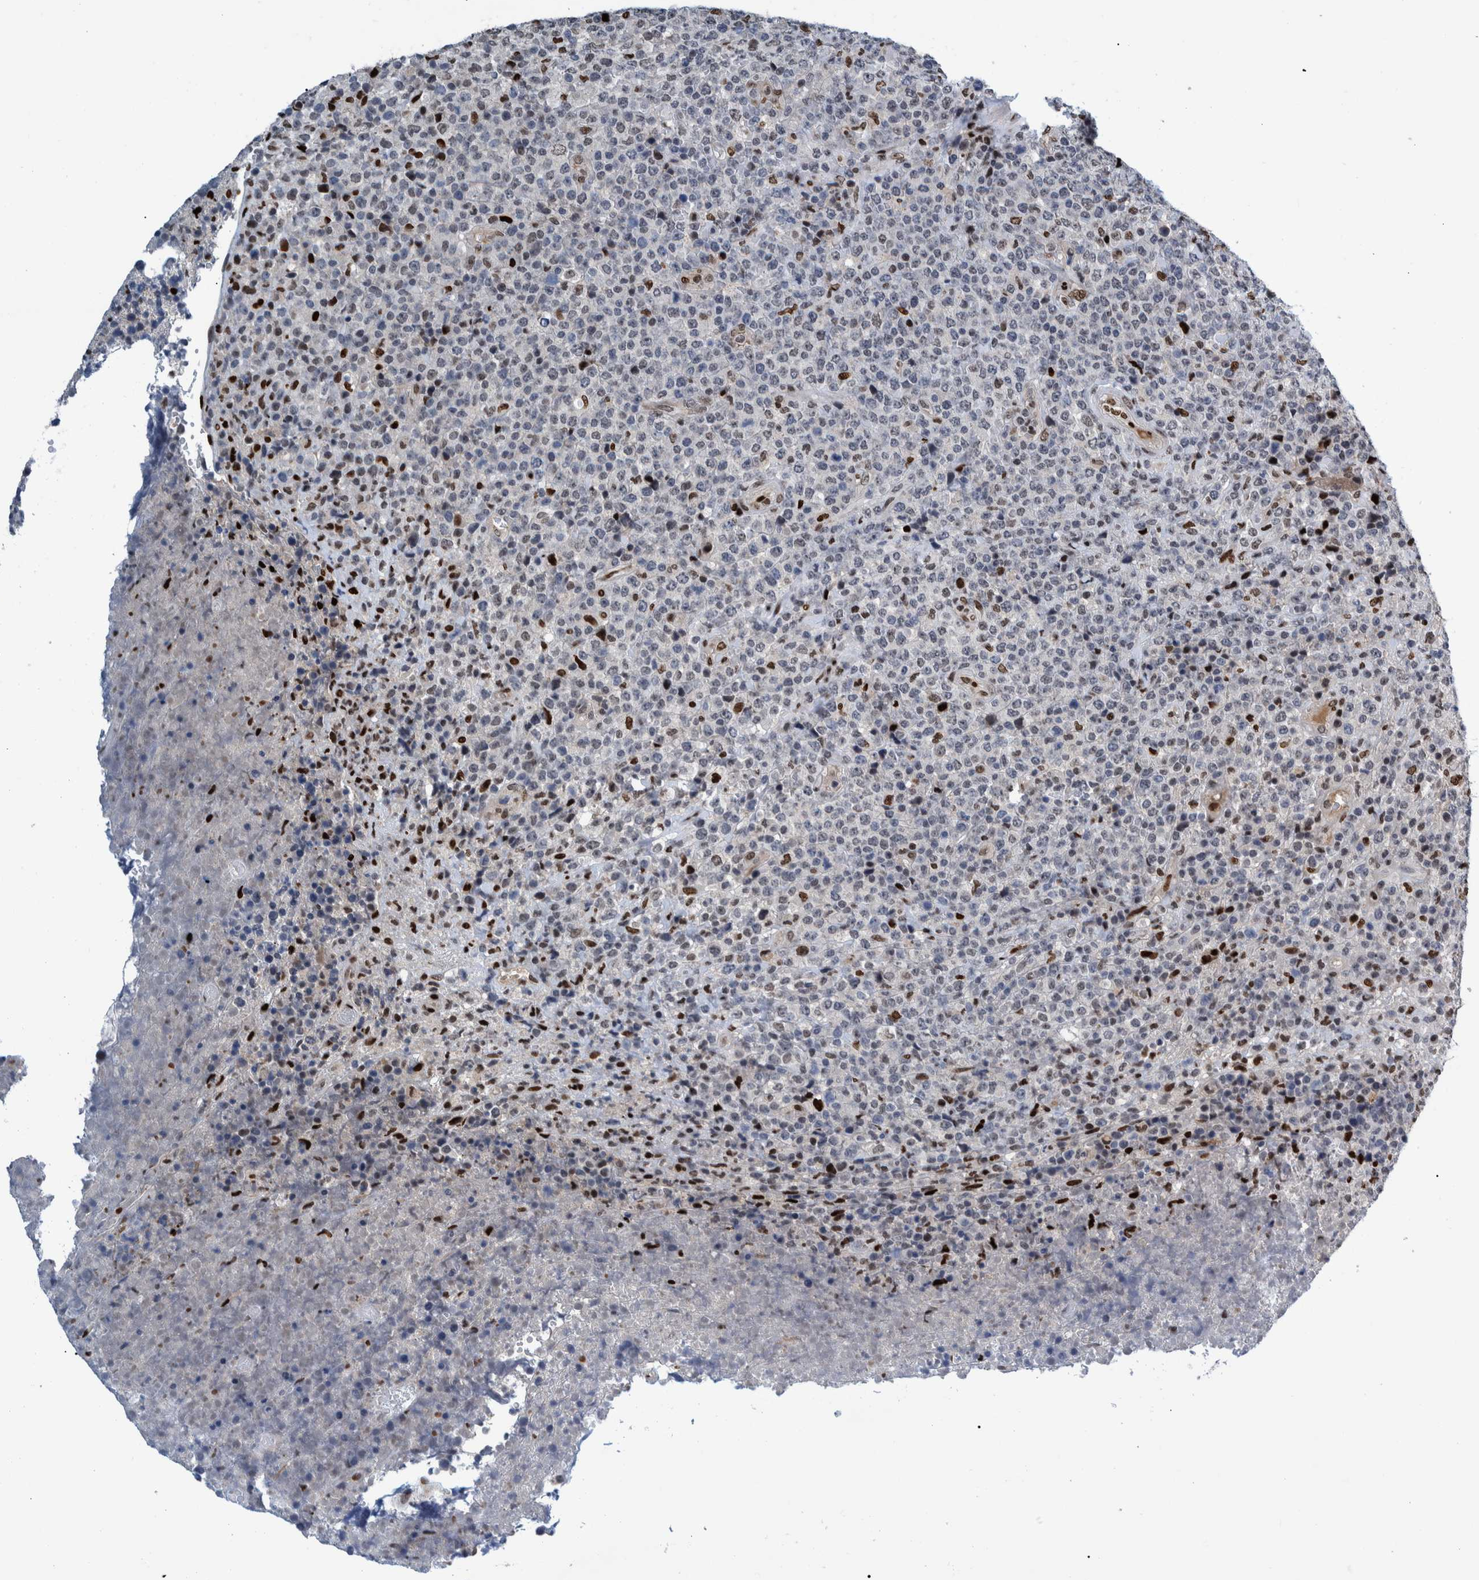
{"staining": {"intensity": "strong", "quantity": "<25%", "location": "nuclear"}, "tissue": "lymphoma", "cell_type": "Tumor cells", "image_type": "cancer", "snomed": [{"axis": "morphology", "description": "Malignant lymphoma, non-Hodgkin's type, High grade"}, {"axis": "topography", "description": "Lymph node"}], "caption": "Protein analysis of malignant lymphoma, non-Hodgkin's type (high-grade) tissue reveals strong nuclear positivity in approximately <25% of tumor cells.", "gene": "HEATR9", "patient": {"sex": "male", "age": 13}}